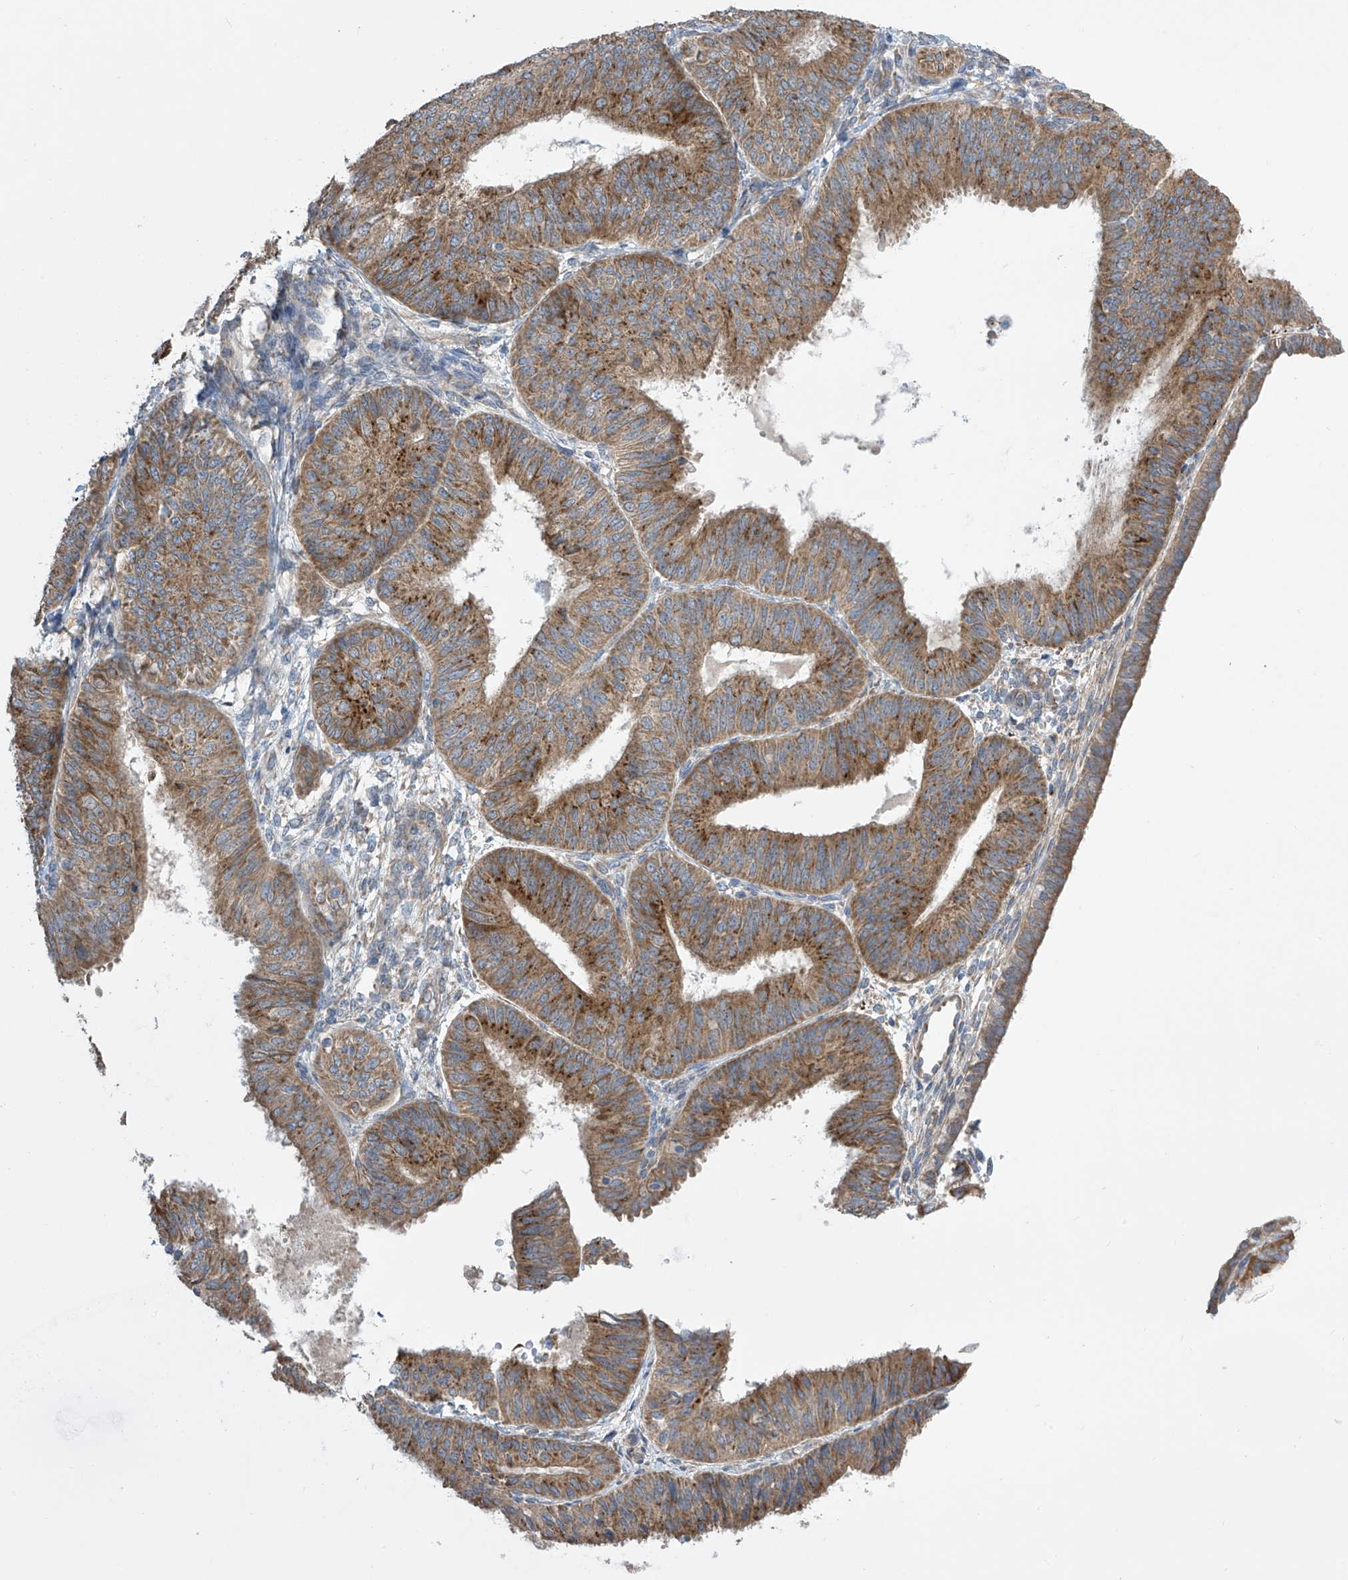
{"staining": {"intensity": "moderate", "quantity": ">75%", "location": "cytoplasmic/membranous"}, "tissue": "endometrial cancer", "cell_type": "Tumor cells", "image_type": "cancer", "snomed": [{"axis": "morphology", "description": "Adenocarcinoma, NOS"}, {"axis": "topography", "description": "Endometrium"}], "caption": "Immunohistochemistry staining of endometrial adenocarcinoma, which shows medium levels of moderate cytoplasmic/membranous staining in about >75% of tumor cells indicating moderate cytoplasmic/membranous protein staining. The staining was performed using DAB (brown) for protein detection and nuclei were counterstained in hematoxylin (blue).", "gene": "PNPT1", "patient": {"sex": "female", "age": 58}}